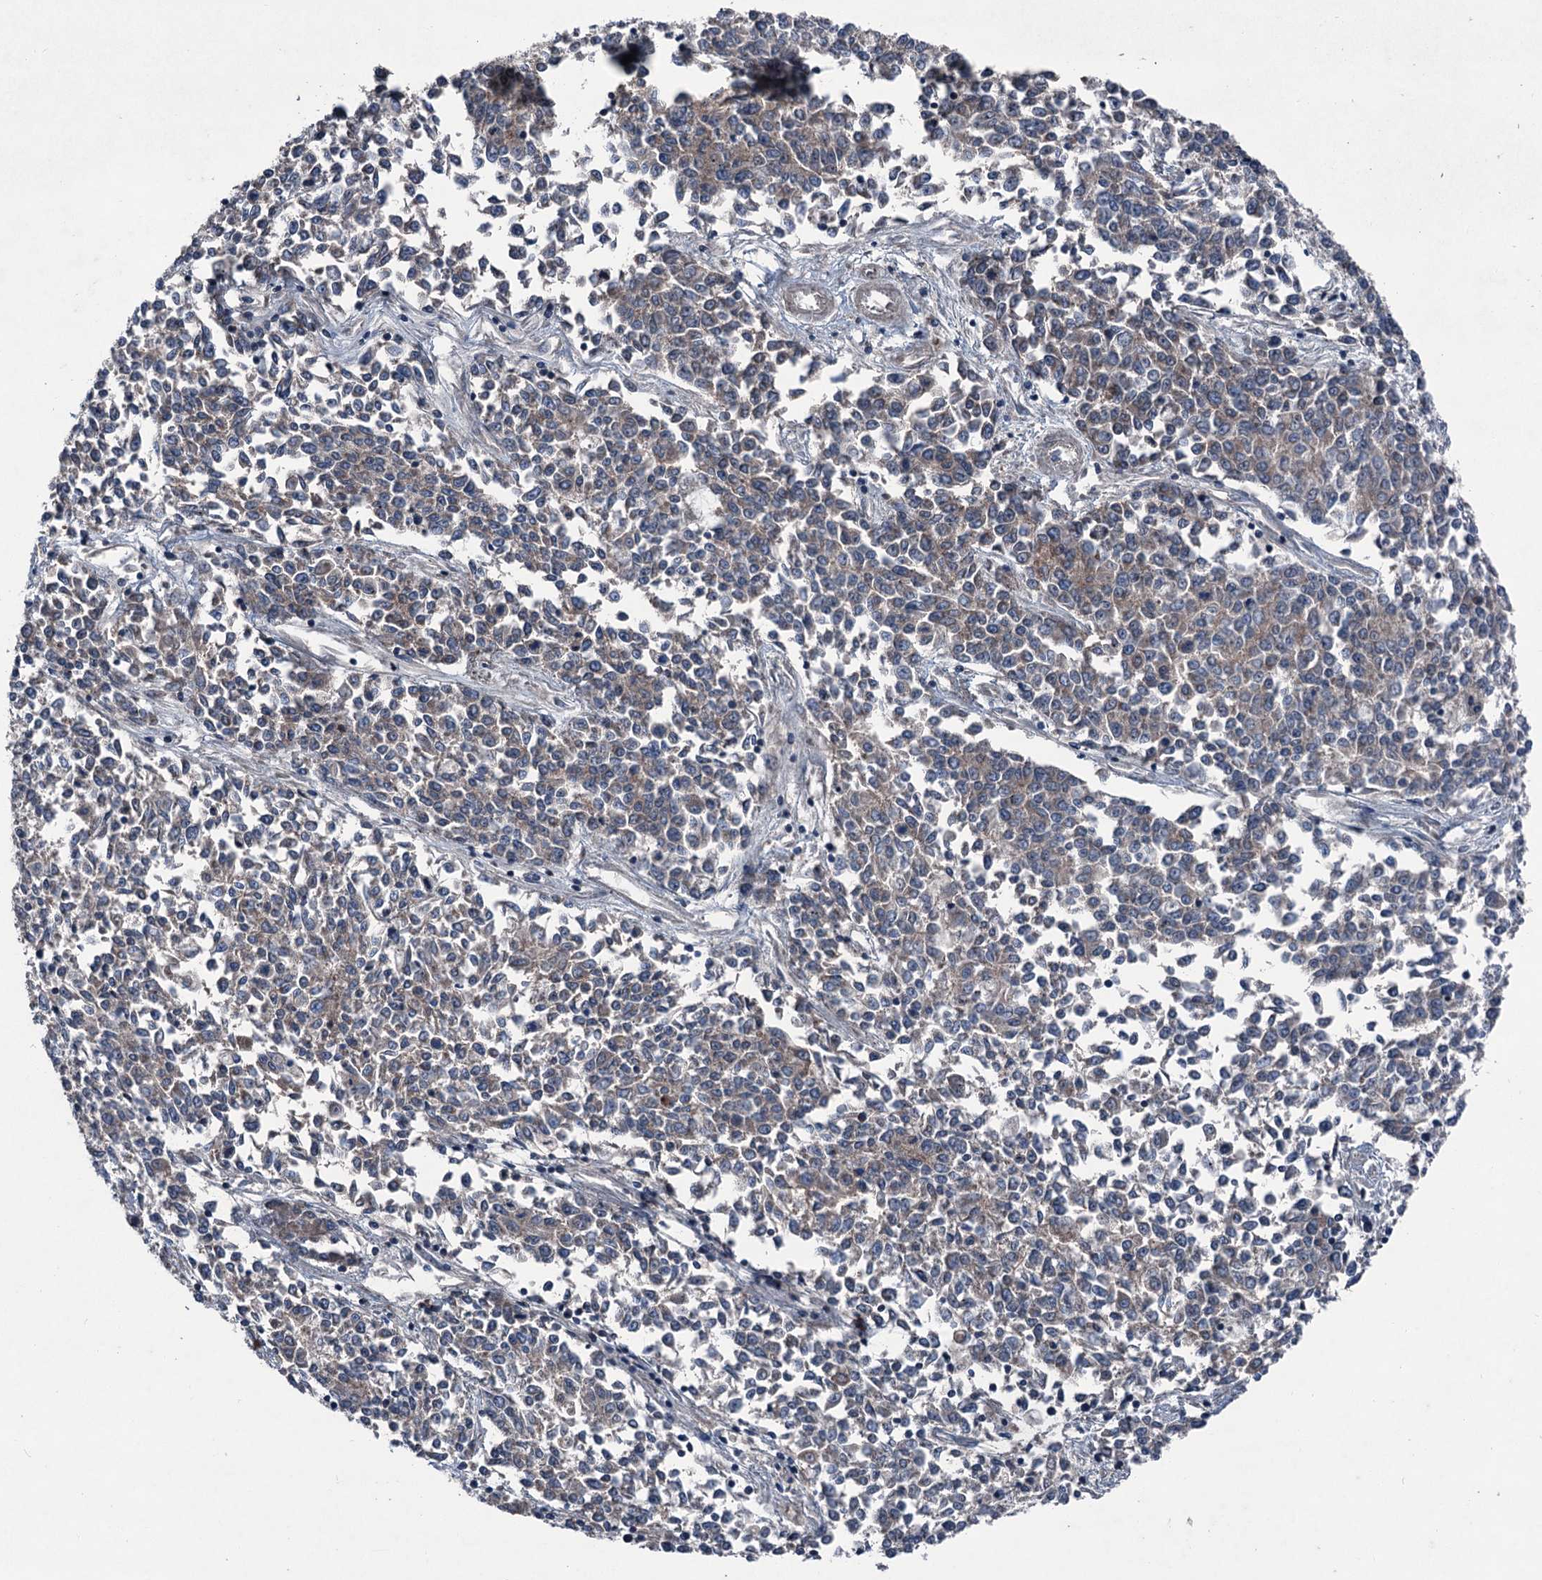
{"staining": {"intensity": "moderate", "quantity": "<25%", "location": "cytoplasmic/membranous"}, "tissue": "endometrial cancer", "cell_type": "Tumor cells", "image_type": "cancer", "snomed": [{"axis": "morphology", "description": "Adenocarcinoma, NOS"}, {"axis": "topography", "description": "Endometrium"}], "caption": "This is a histology image of IHC staining of adenocarcinoma (endometrial), which shows moderate expression in the cytoplasmic/membranous of tumor cells.", "gene": "RUFY1", "patient": {"sex": "female", "age": 50}}